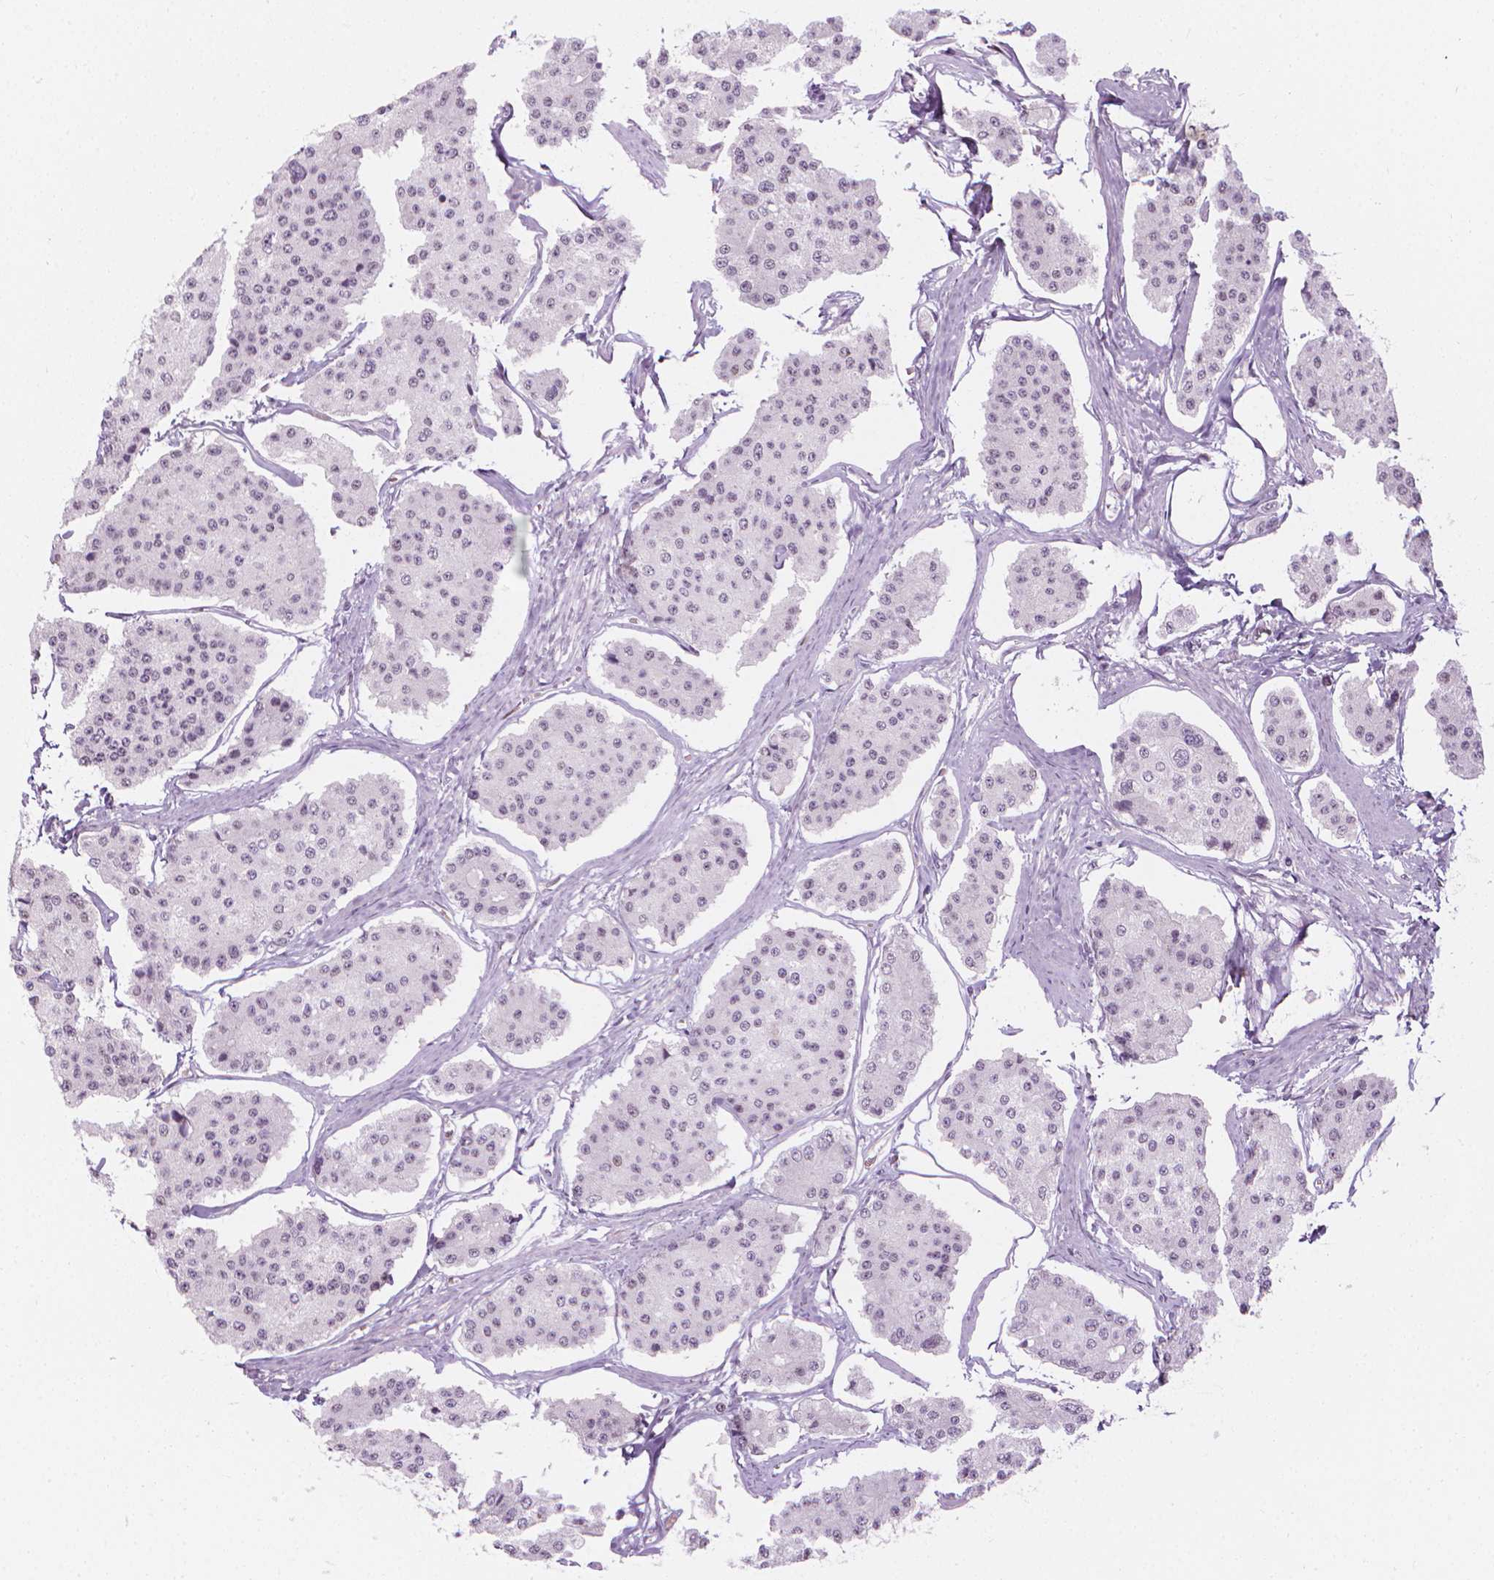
{"staining": {"intensity": "negative", "quantity": "none", "location": "none"}, "tissue": "carcinoid", "cell_type": "Tumor cells", "image_type": "cancer", "snomed": [{"axis": "morphology", "description": "Carcinoid, malignant, NOS"}, {"axis": "topography", "description": "Small intestine"}], "caption": "A high-resolution micrograph shows immunohistochemistry staining of carcinoid (malignant), which displays no significant positivity in tumor cells.", "gene": "CDKN1C", "patient": {"sex": "female", "age": 65}}